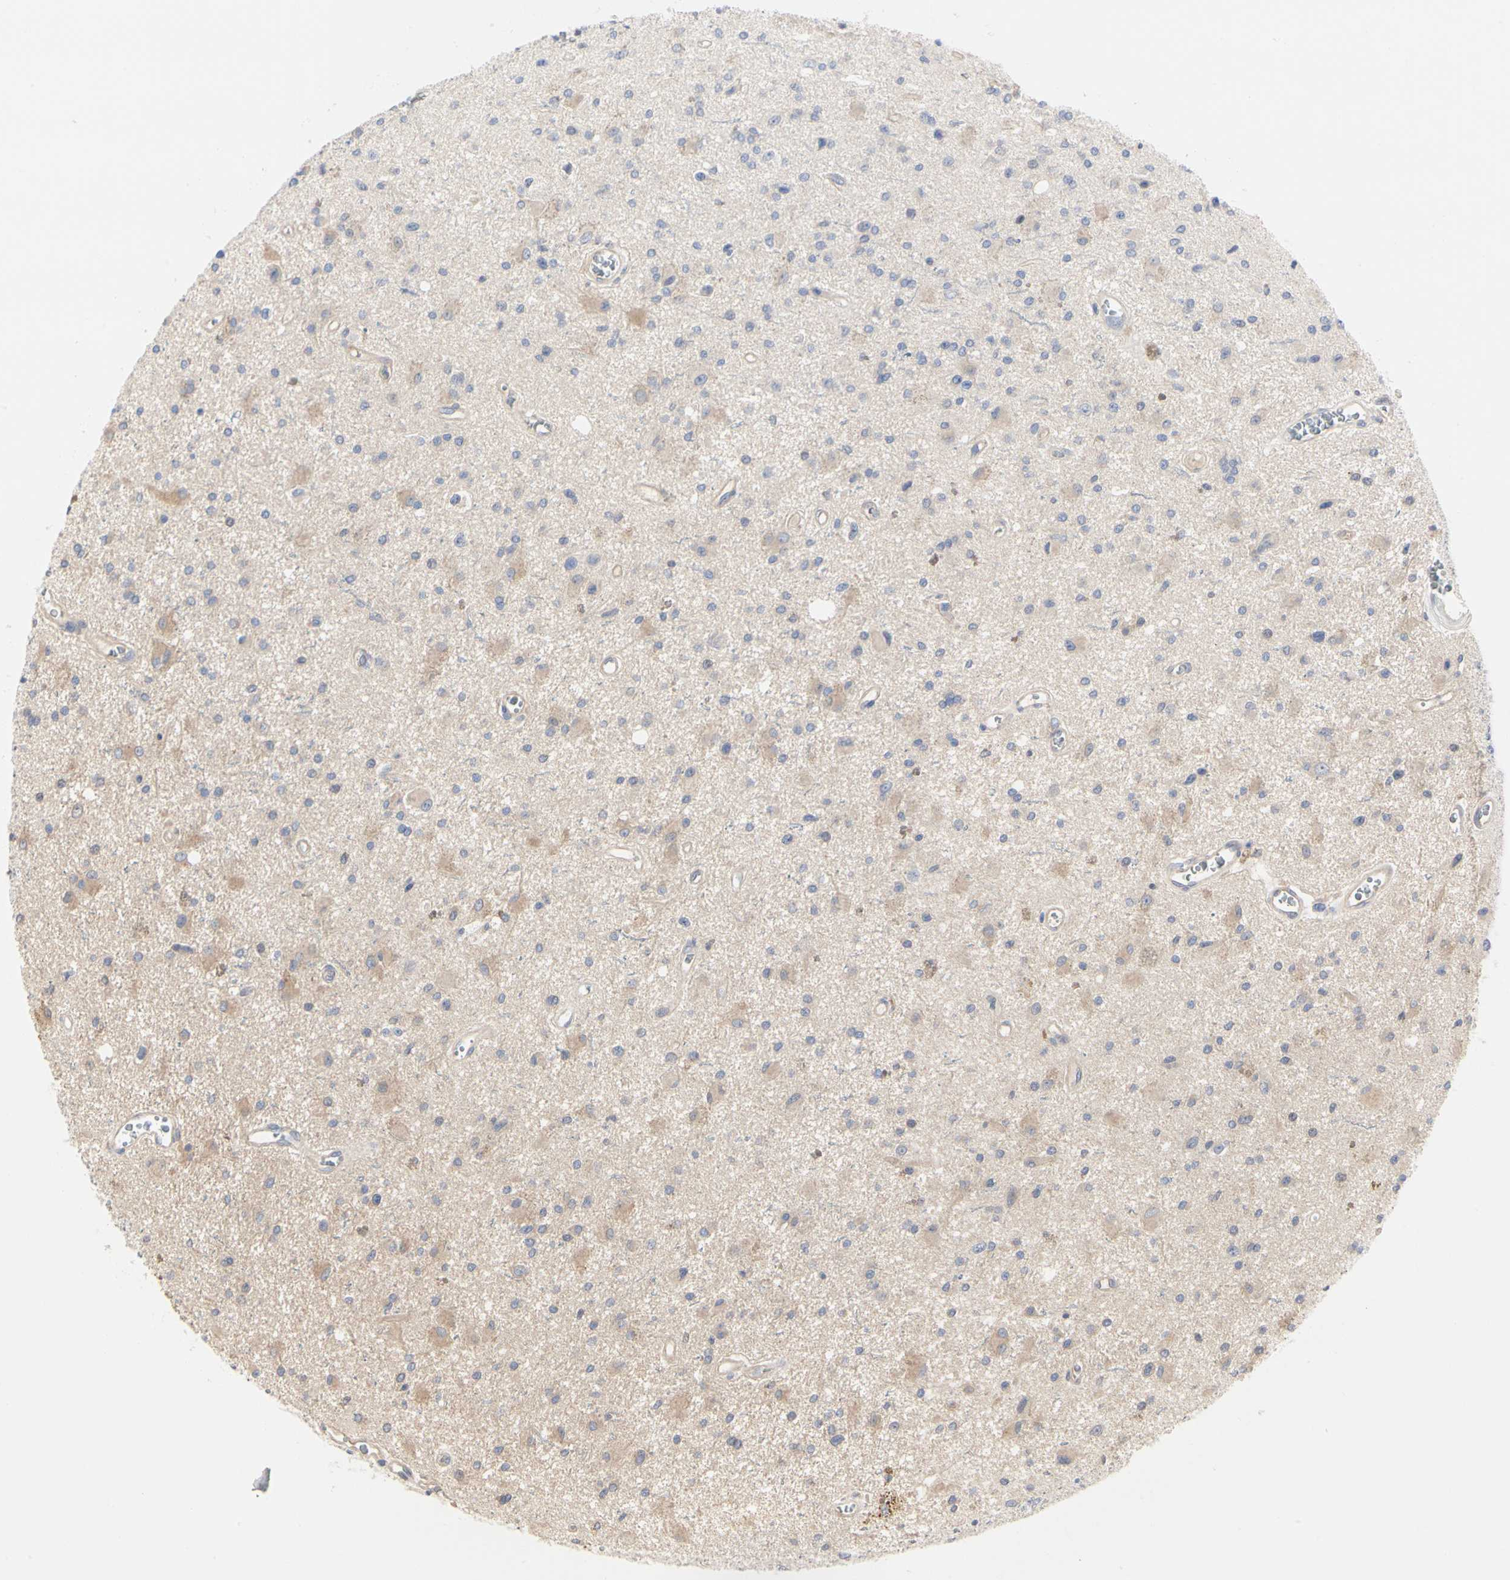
{"staining": {"intensity": "weak", "quantity": "25%-75%", "location": "cytoplasmic/membranous"}, "tissue": "glioma", "cell_type": "Tumor cells", "image_type": "cancer", "snomed": [{"axis": "morphology", "description": "Glioma, malignant, Low grade"}, {"axis": "topography", "description": "Brain"}], "caption": "High-magnification brightfield microscopy of glioma stained with DAB (brown) and counterstained with hematoxylin (blue). tumor cells exhibit weak cytoplasmic/membranous staining is appreciated in about25%-75% of cells.", "gene": "C3orf52", "patient": {"sex": "male", "age": 58}}